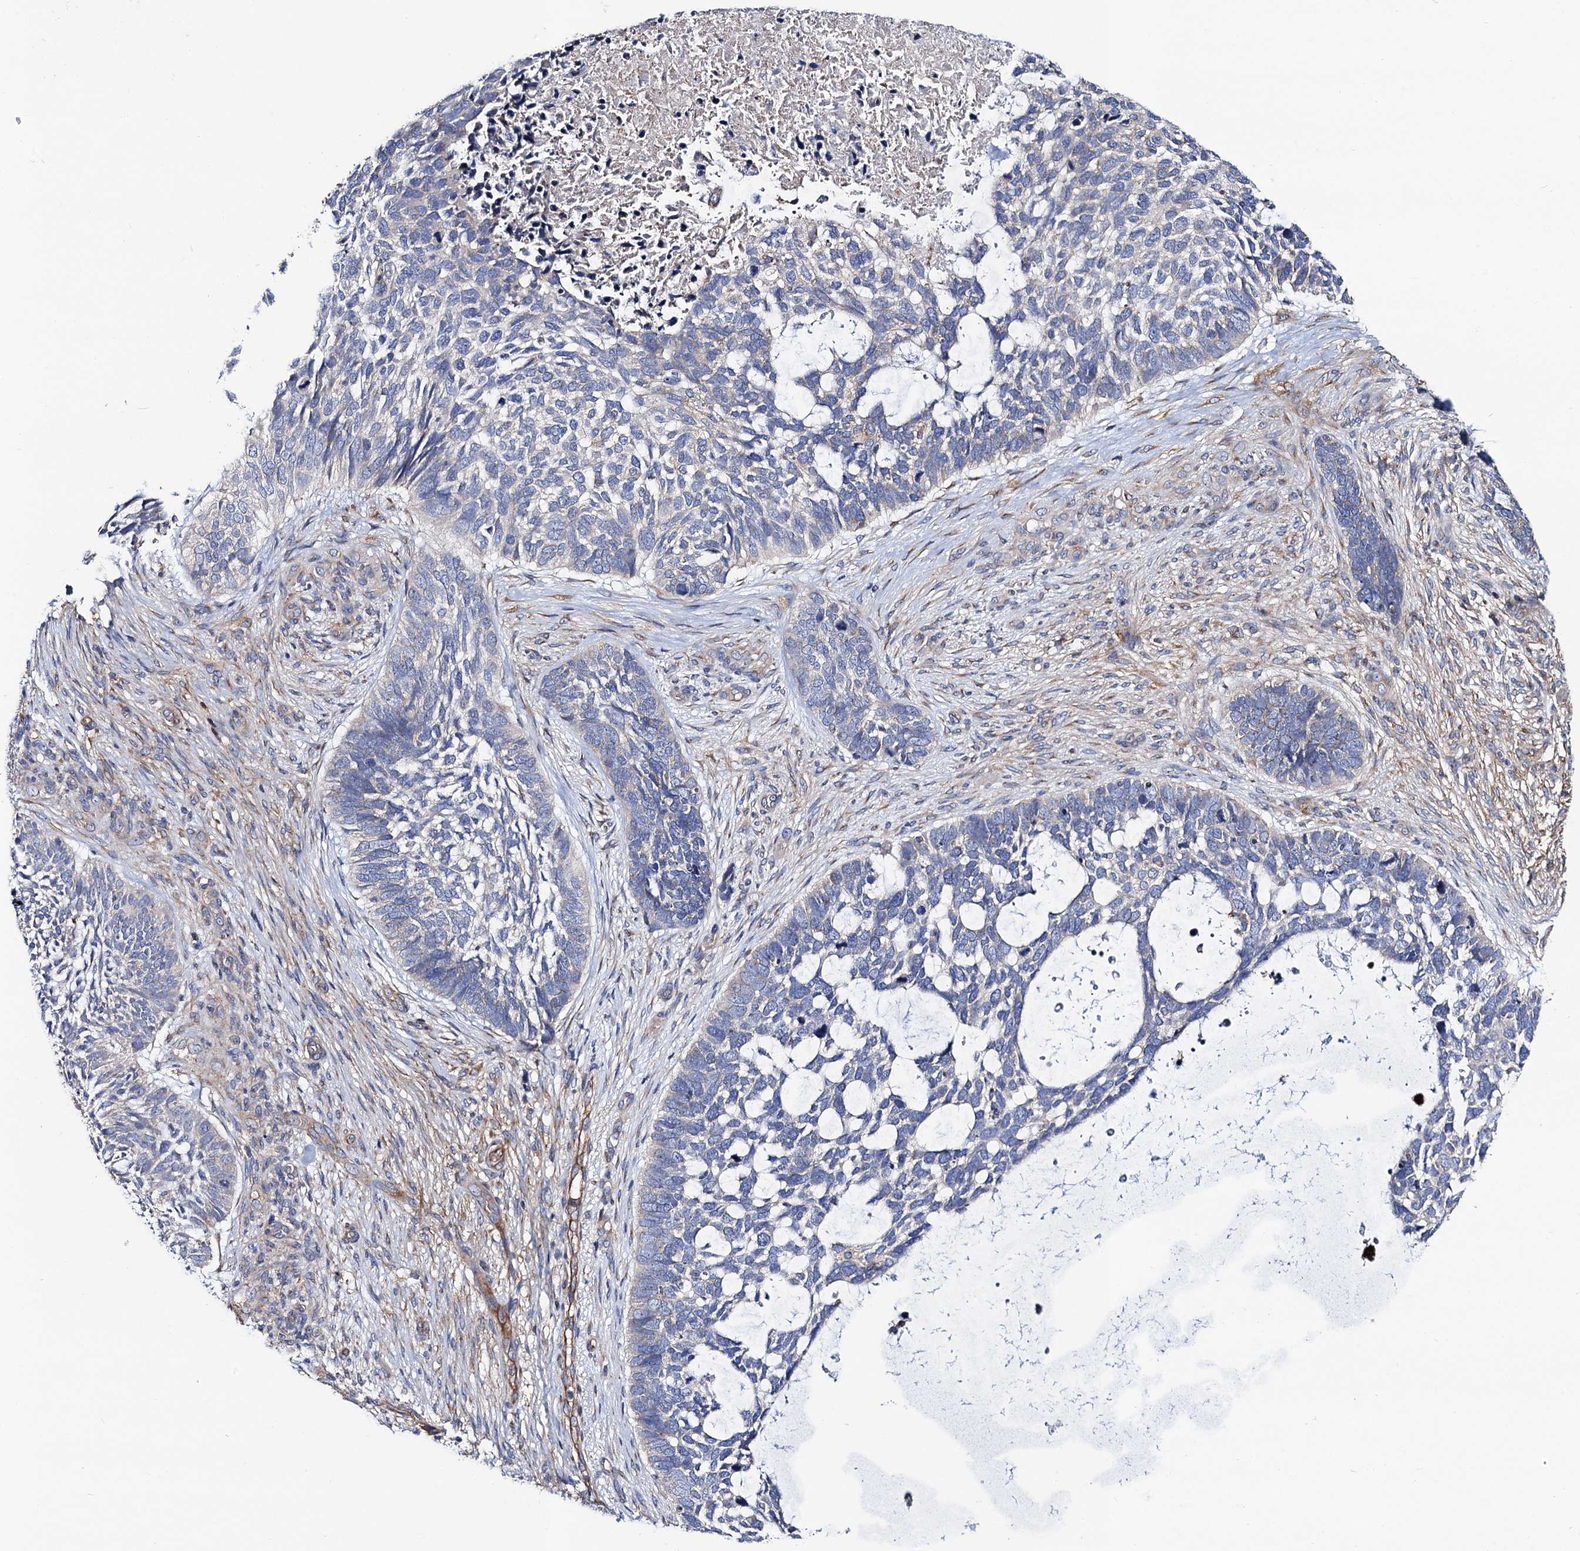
{"staining": {"intensity": "negative", "quantity": "none", "location": "none"}, "tissue": "skin cancer", "cell_type": "Tumor cells", "image_type": "cancer", "snomed": [{"axis": "morphology", "description": "Basal cell carcinoma"}, {"axis": "topography", "description": "Skin"}], "caption": "Protein analysis of skin cancer shows no significant staining in tumor cells.", "gene": "DYDC1", "patient": {"sex": "male", "age": 88}}